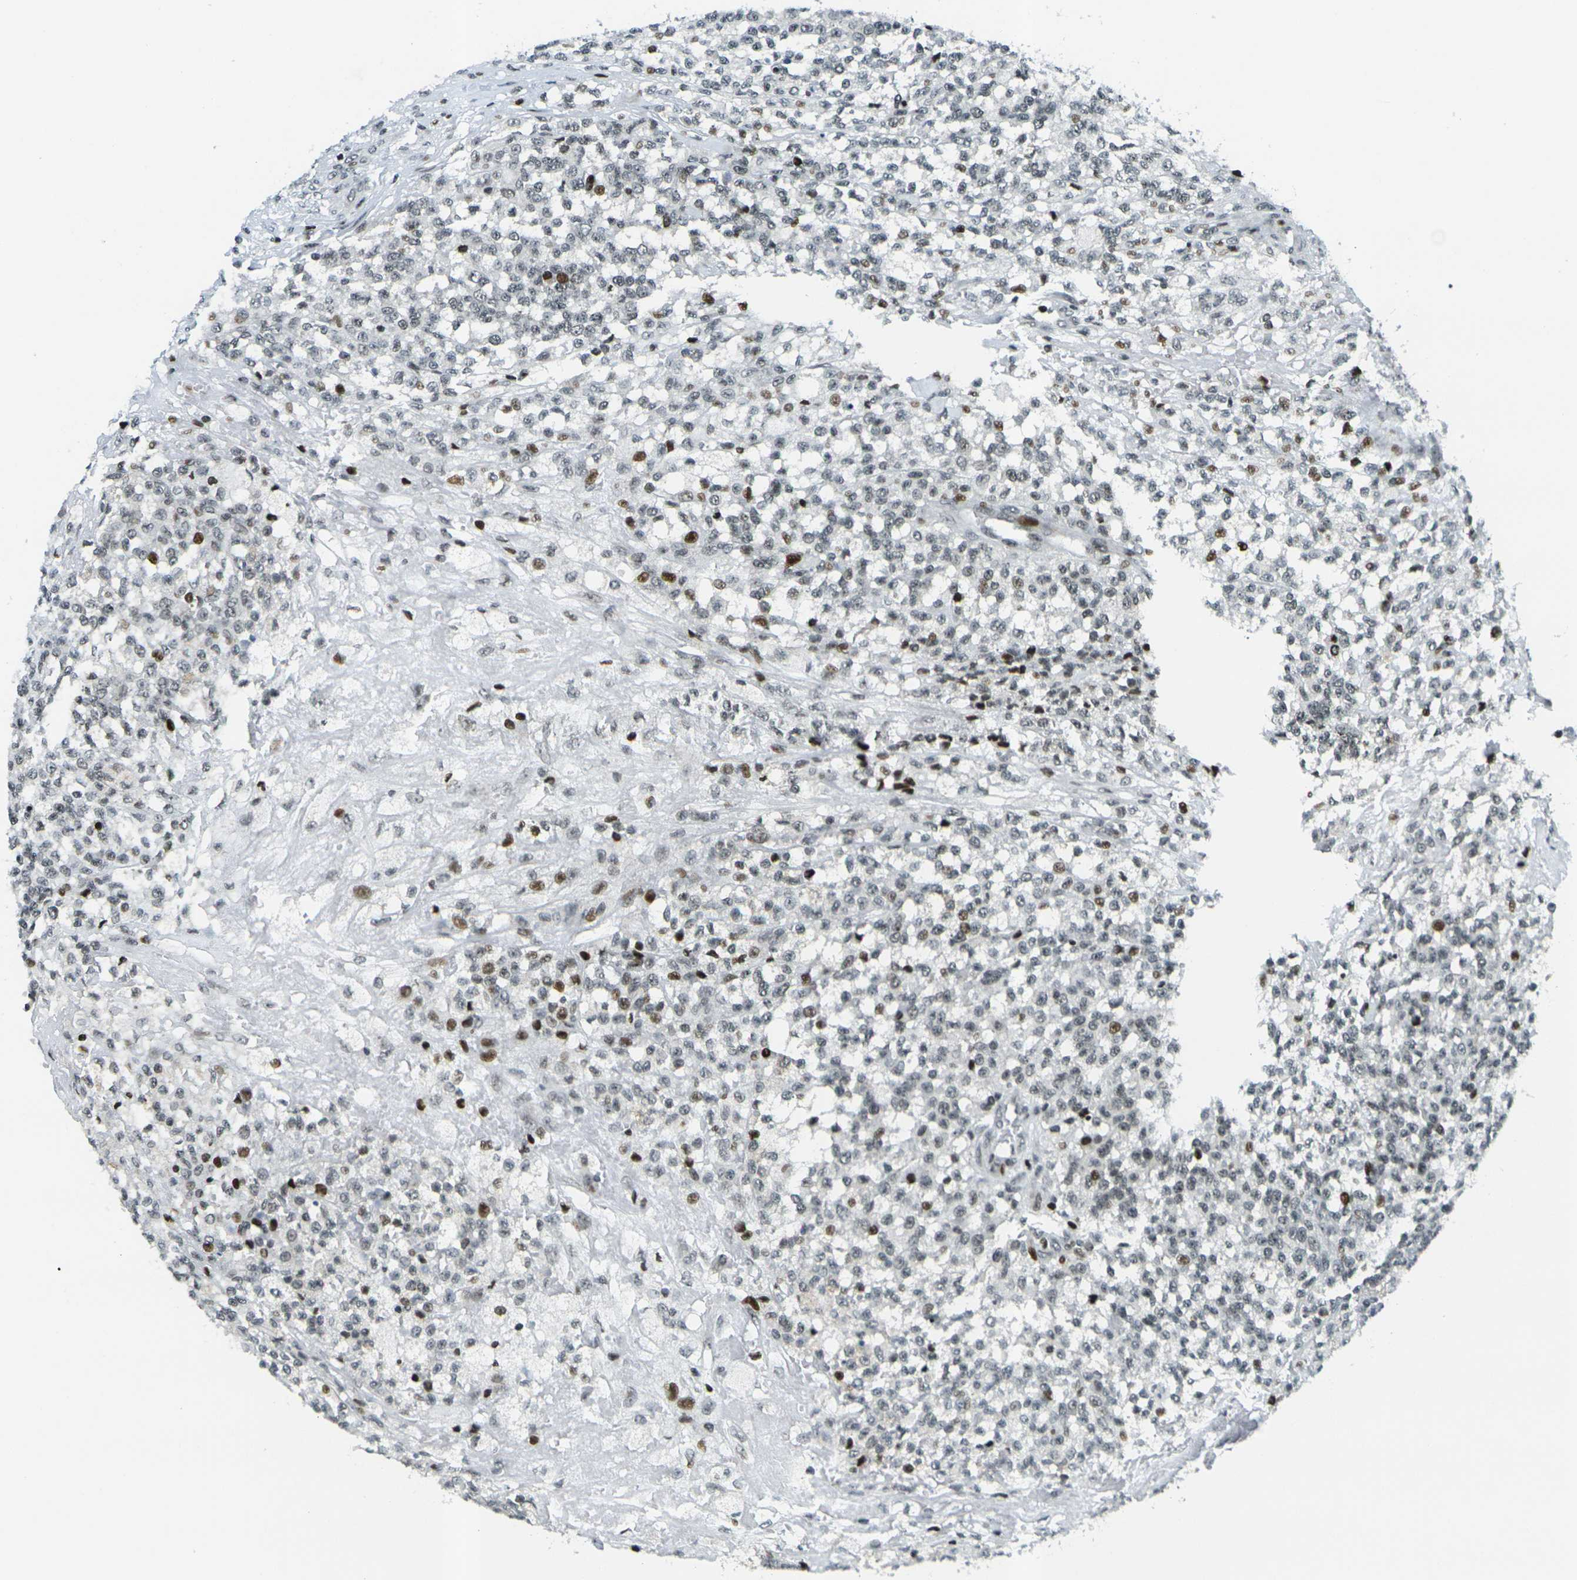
{"staining": {"intensity": "moderate", "quantity": "25%-75%", "location": "nuclear"}, "tissue": "testis cancer", "cell_type": "Tumor cells", "image_type": "cancer", "snomed": [{"axis": "morphology", "description": "Seminoma, NOS"}, {"axis": "topography", "description": "Testis"}], "caption": "A histopathology image showing moderate nuclear expression in approximately 25%-75% of tumor cells in seminoma (testis), as visualized by brown immunohistochemical staining.", "gene": "H3-3A", "patient": {"sex": "male", "age": 59}}